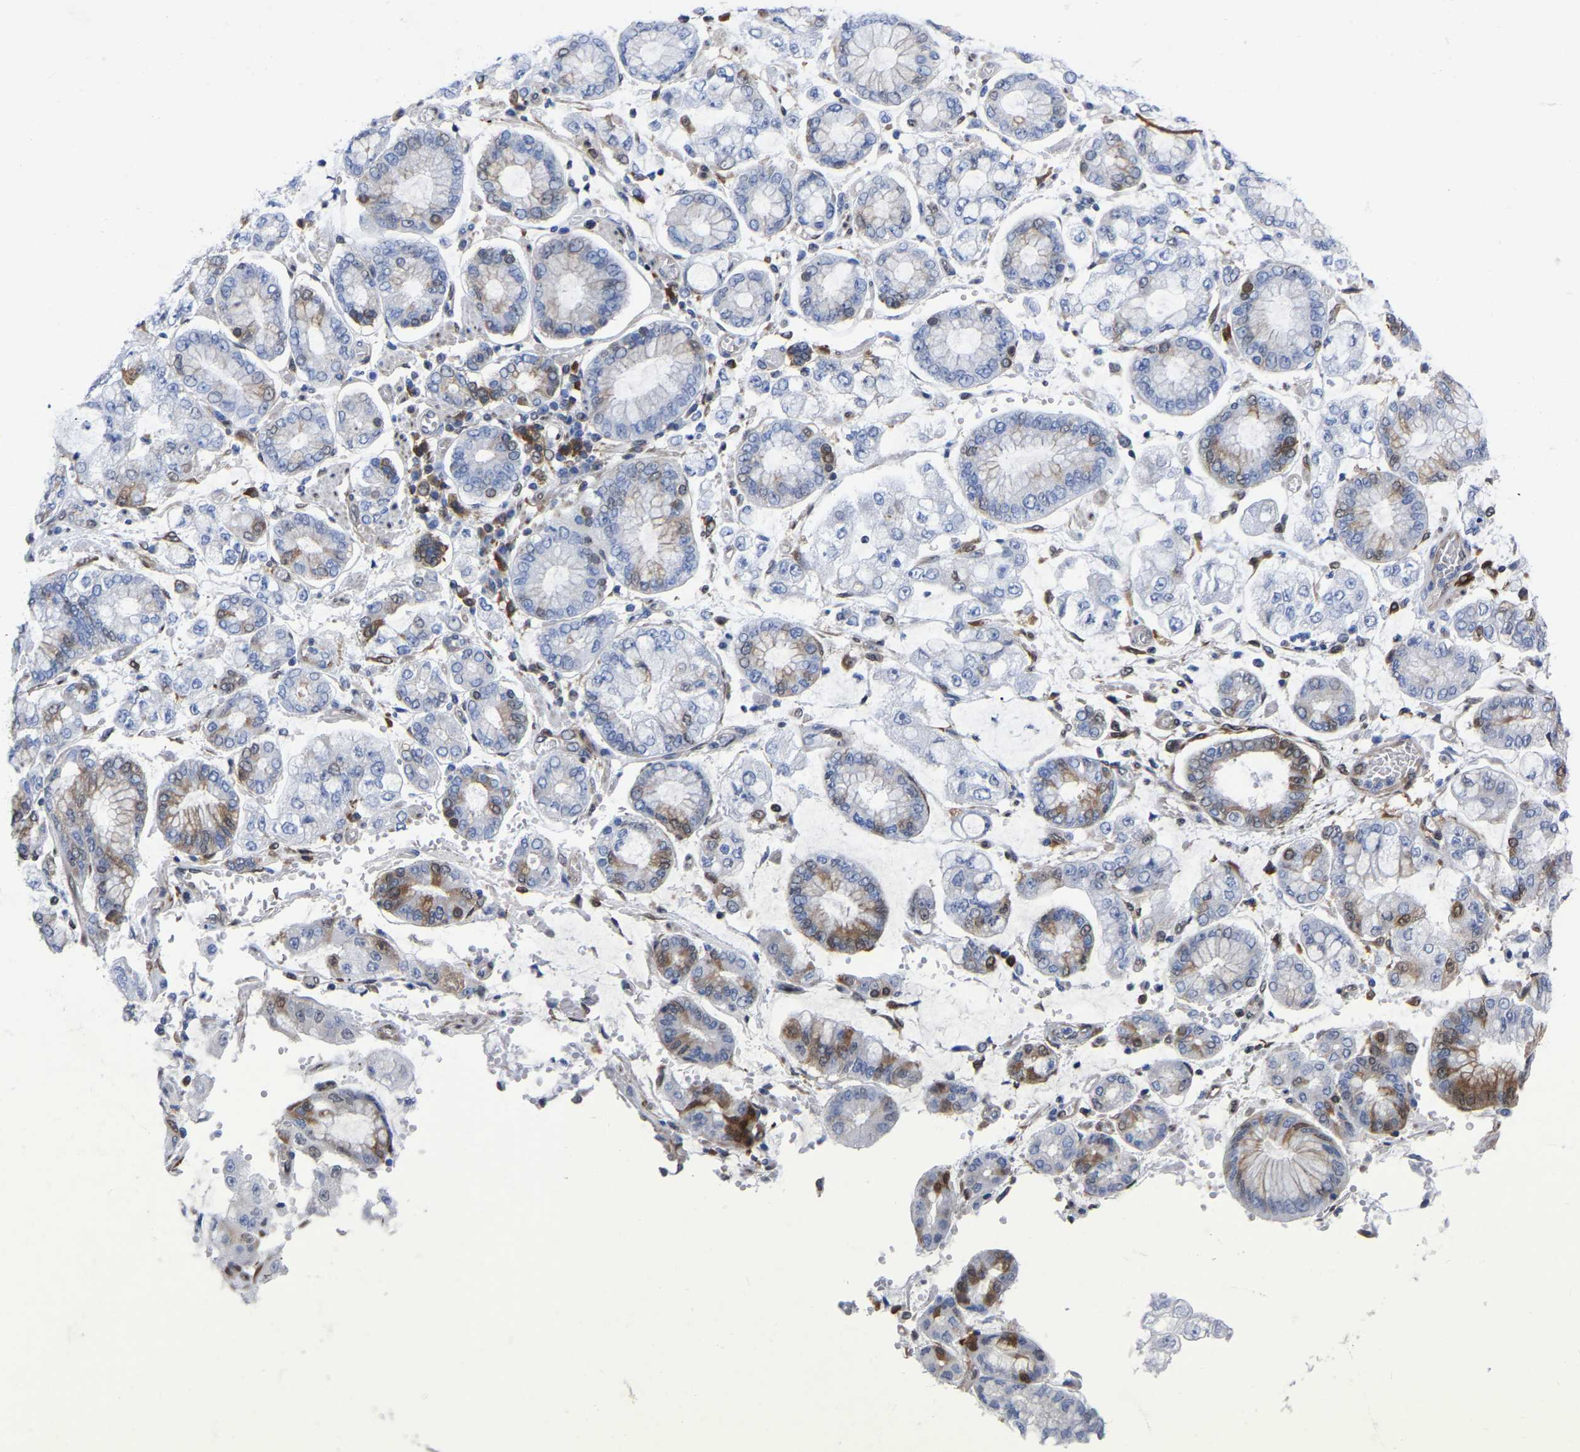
{"staining": {"intensity": "moderate", "quantity": "<25%", "location": "cytoplasmic/membranous"}, "tissue": "stomach cancer", "cell_type": "Tumor cells", "image_type": "cancer", "snomed": [{"axis": "morphology", "description": "Adenocarcinoma, NOS"}, {"axis": "topography", "description": "Stomach"}], "caption": "An immunohistochemistry (IHC) image of neoplastic tissue is shown. Protein staining in brown shows moderate cytoplasmic/membranous positivity in stomach cancer (adenocarcinoma) within tumor cells.", "gene": "UBE4B", "patient": {"sex": "male", "age": 76}}